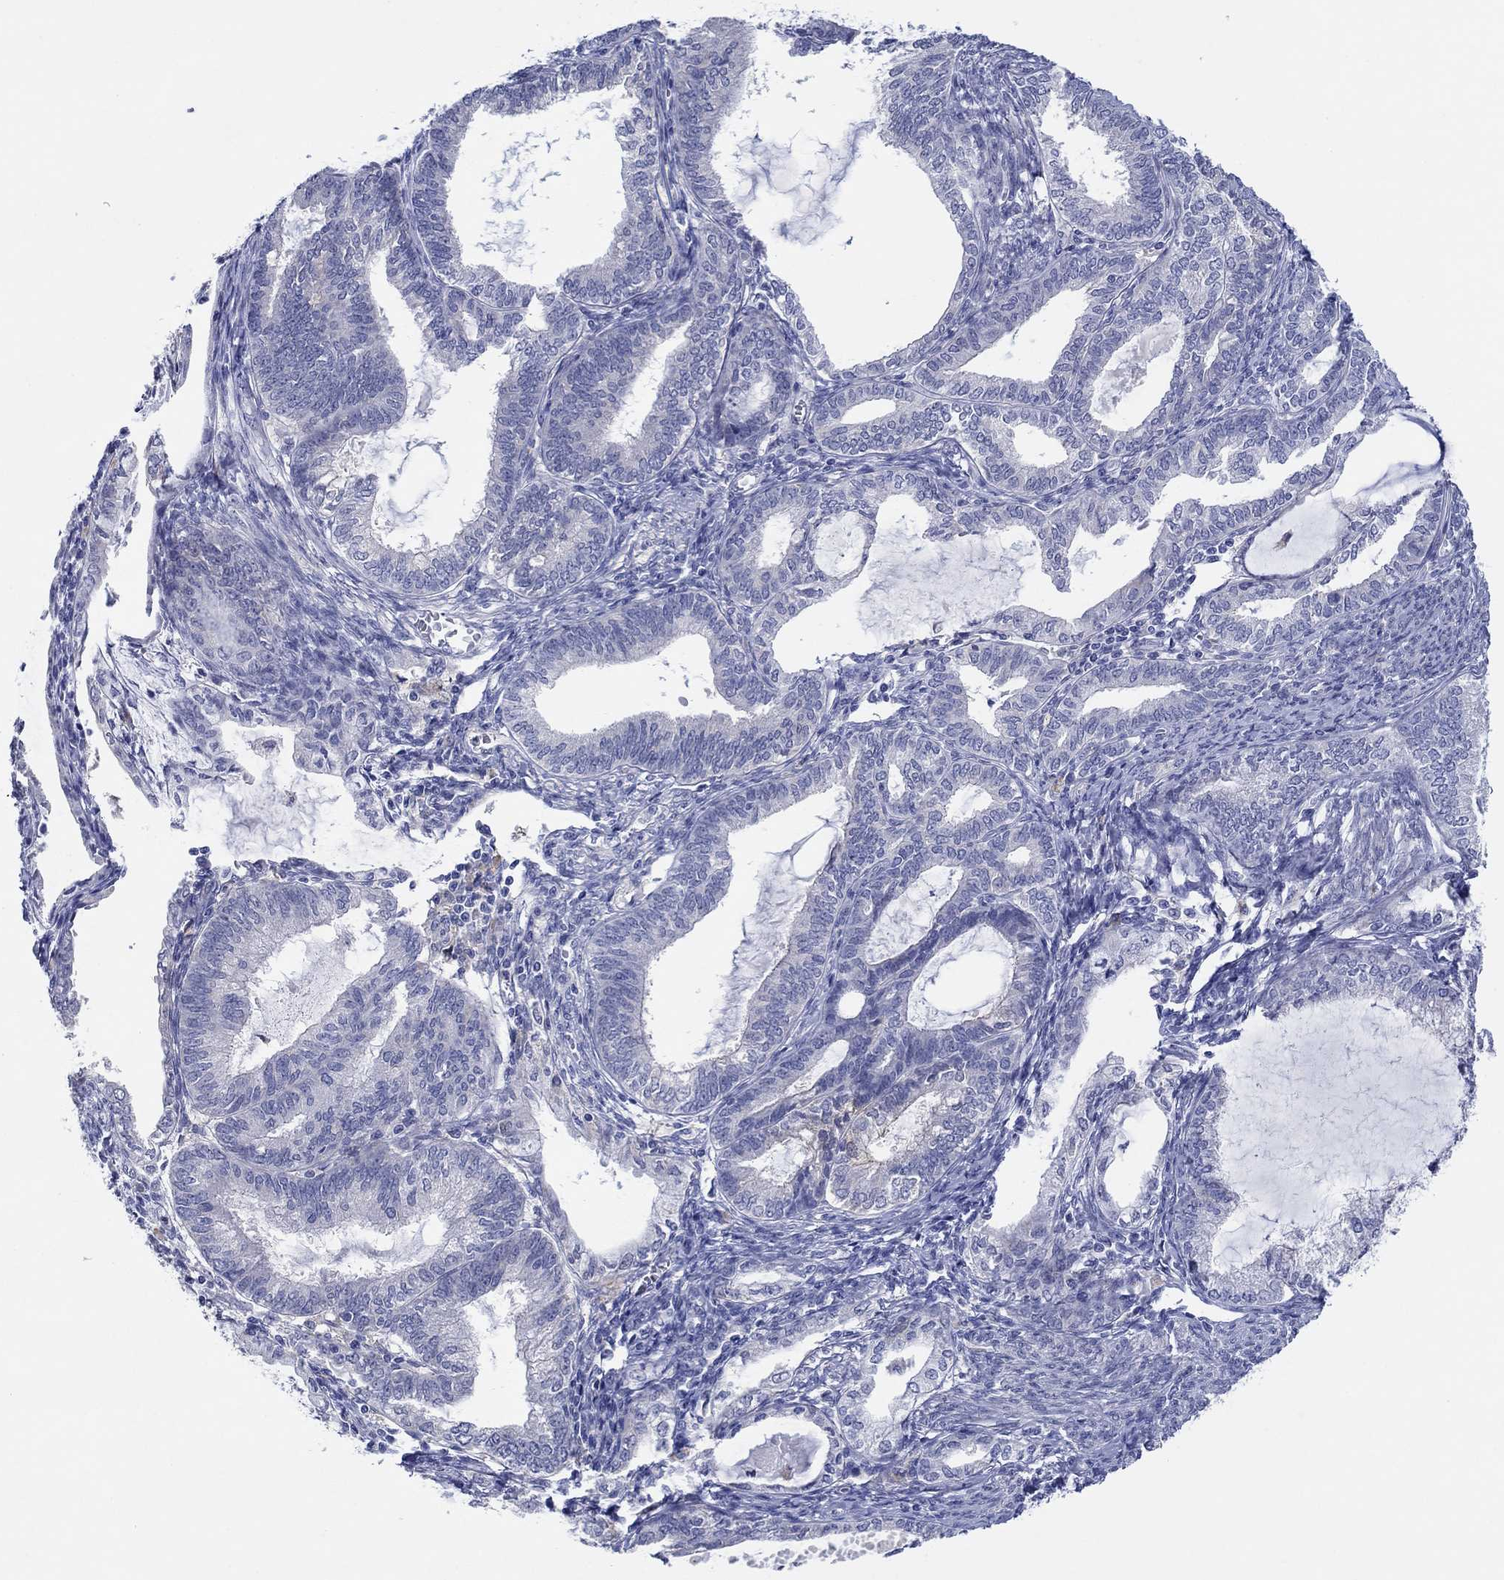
{"staining": {"intensity": "negative", "quantity": "none", "location": "none"}, "tissue": "endometrial cancer", "cell_type": "Tumor cells", "image_type": "cancer", "snomed": [{"axis": "morphology", "description": "Adenocarcinoma, NOS"}, {"axis": "topography", "description": "Endometrium"}], "caption": "Tumor cells show no significant protein expression in endometrial adenocarcinoma.", "gene": "HDC", "patient": {"sex": "female", "age": 86}}